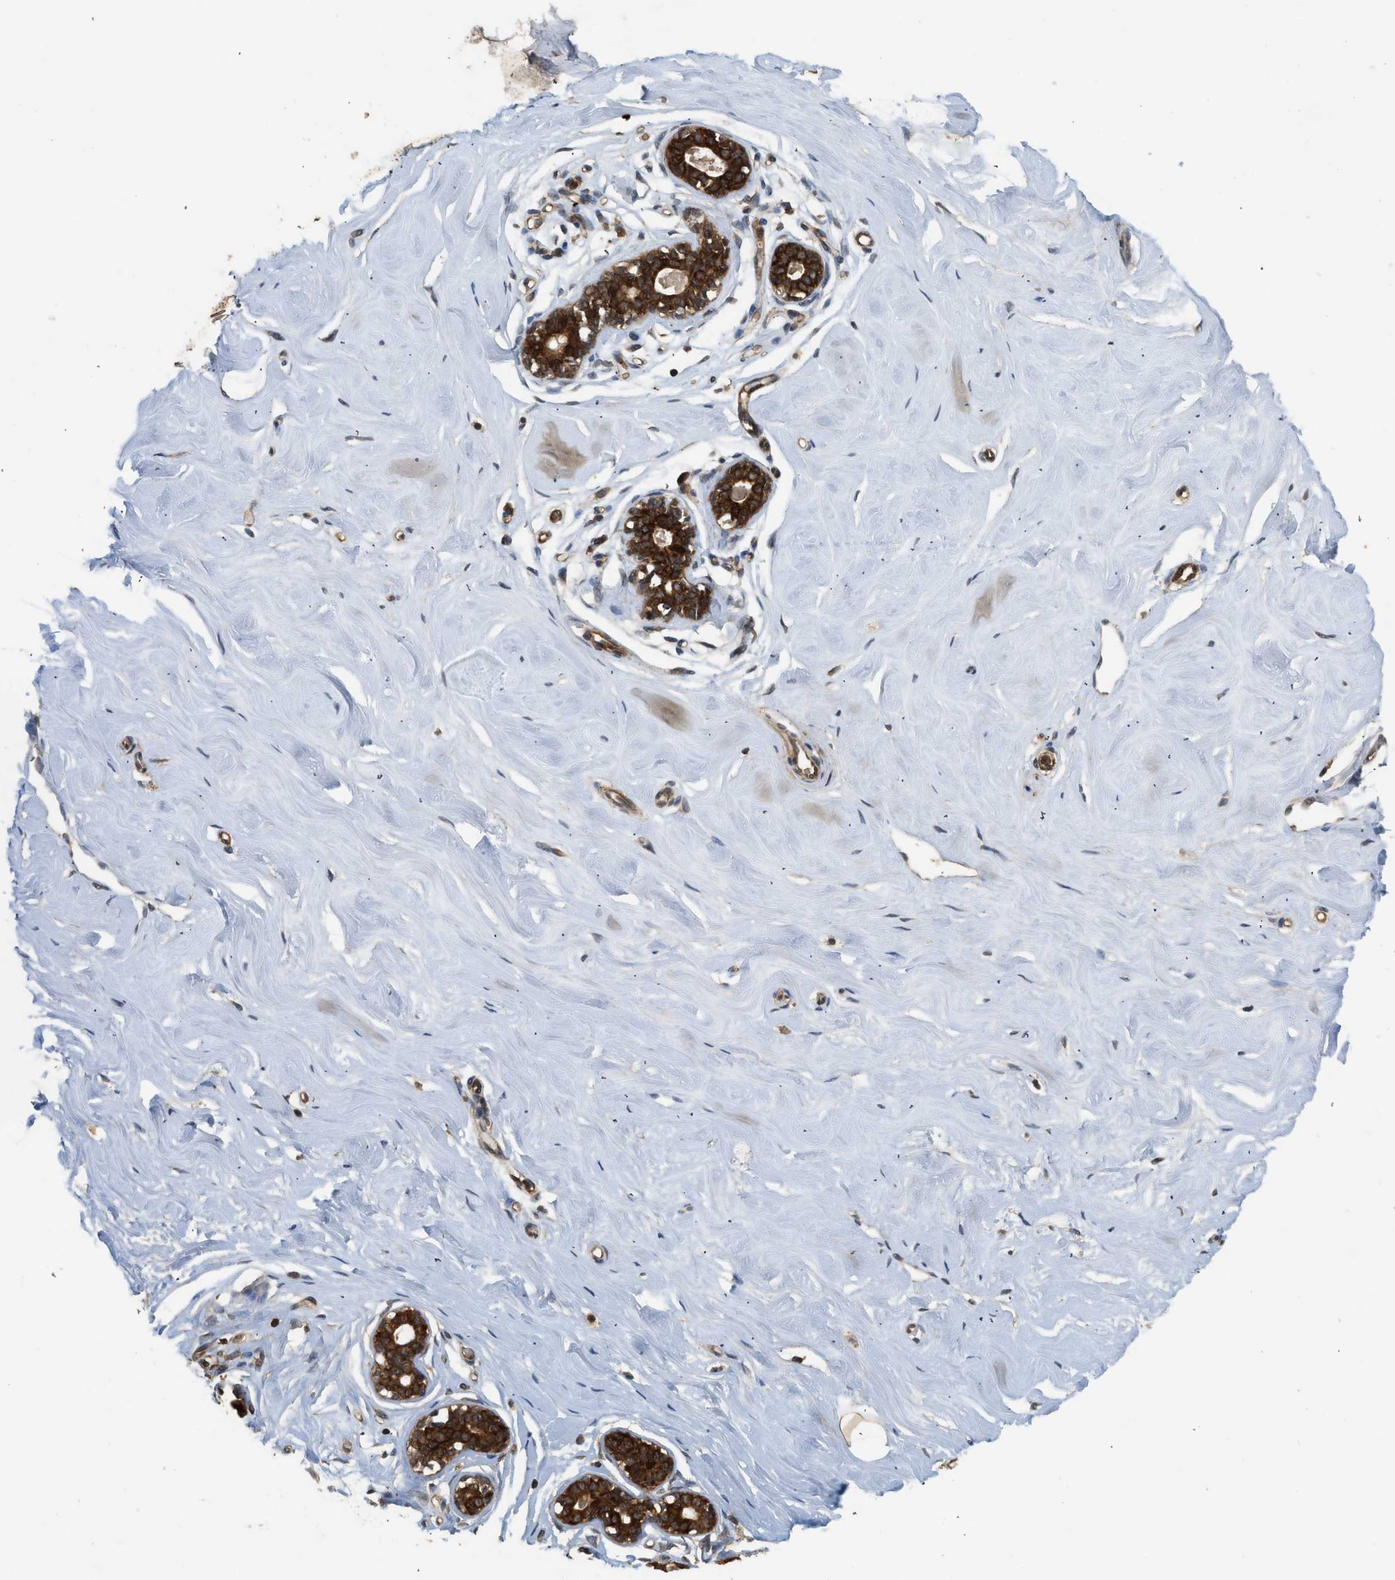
{"staining": {"intensity": "weak", "quantity": "25%-75%", "location": "cytoplasmic/membranous"}, "tissue": "breast", "cell_type": "Adipocytes", "image_type": "normal", "snomed": [{"axis": "morphology", "description": "Normal tissue, NOS"}, {"axis": "topography", "description": "Breast"}], "caption": "Human breast stained for a protein (brown) exhibits weak cytoplasmic/membranous positive staining in approximately 25%-75% of adipocytes.", "gene": "OXSR1", "patient": {"sex": "female", "age": 23}}